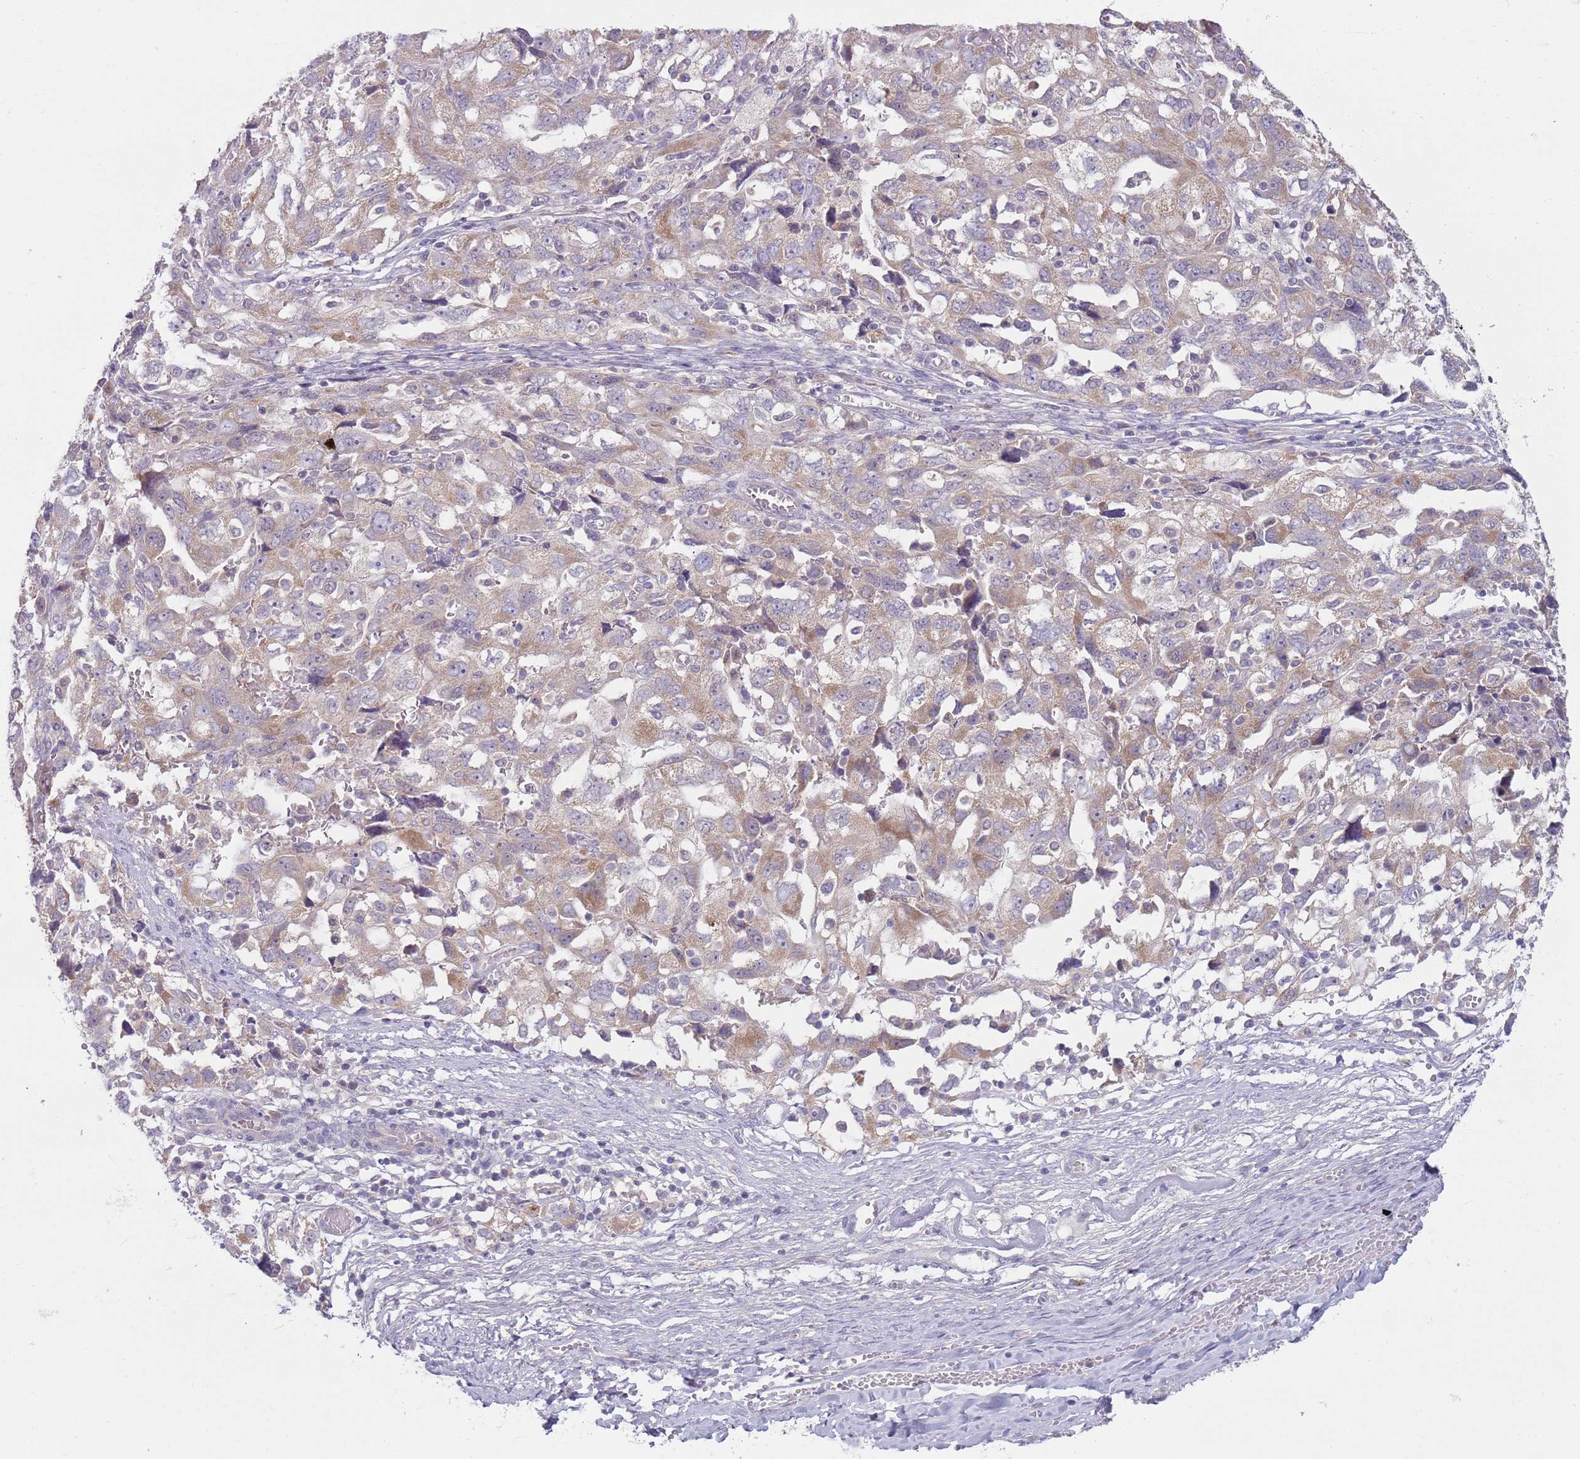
{"staining": {"intensity": "moderate", "quantity": "<25%", "location": "cytoplasmic/membranous"}, "tissue": "ovarian cancer", "cell_type": "Tumor cells", "image_type": "cancer", "snomed": [{"axis": "morphology", "description": "Carcinoma, NOS"}, {"axis": "morphology", "description": "Cystadenocarcinoma, serous, NOS"}, {"axis": "topography", "description": "Ovary"}], "caption": "Tumor cells exhibit low levels of moderate cytoplasmic/membranous staining in about <25% of cells in ovarian carcinoma. (IHC, brightfield microscopy, high magnification).", "gene": "SKOR2", "patient": {"sex": "female", "age": 69}}